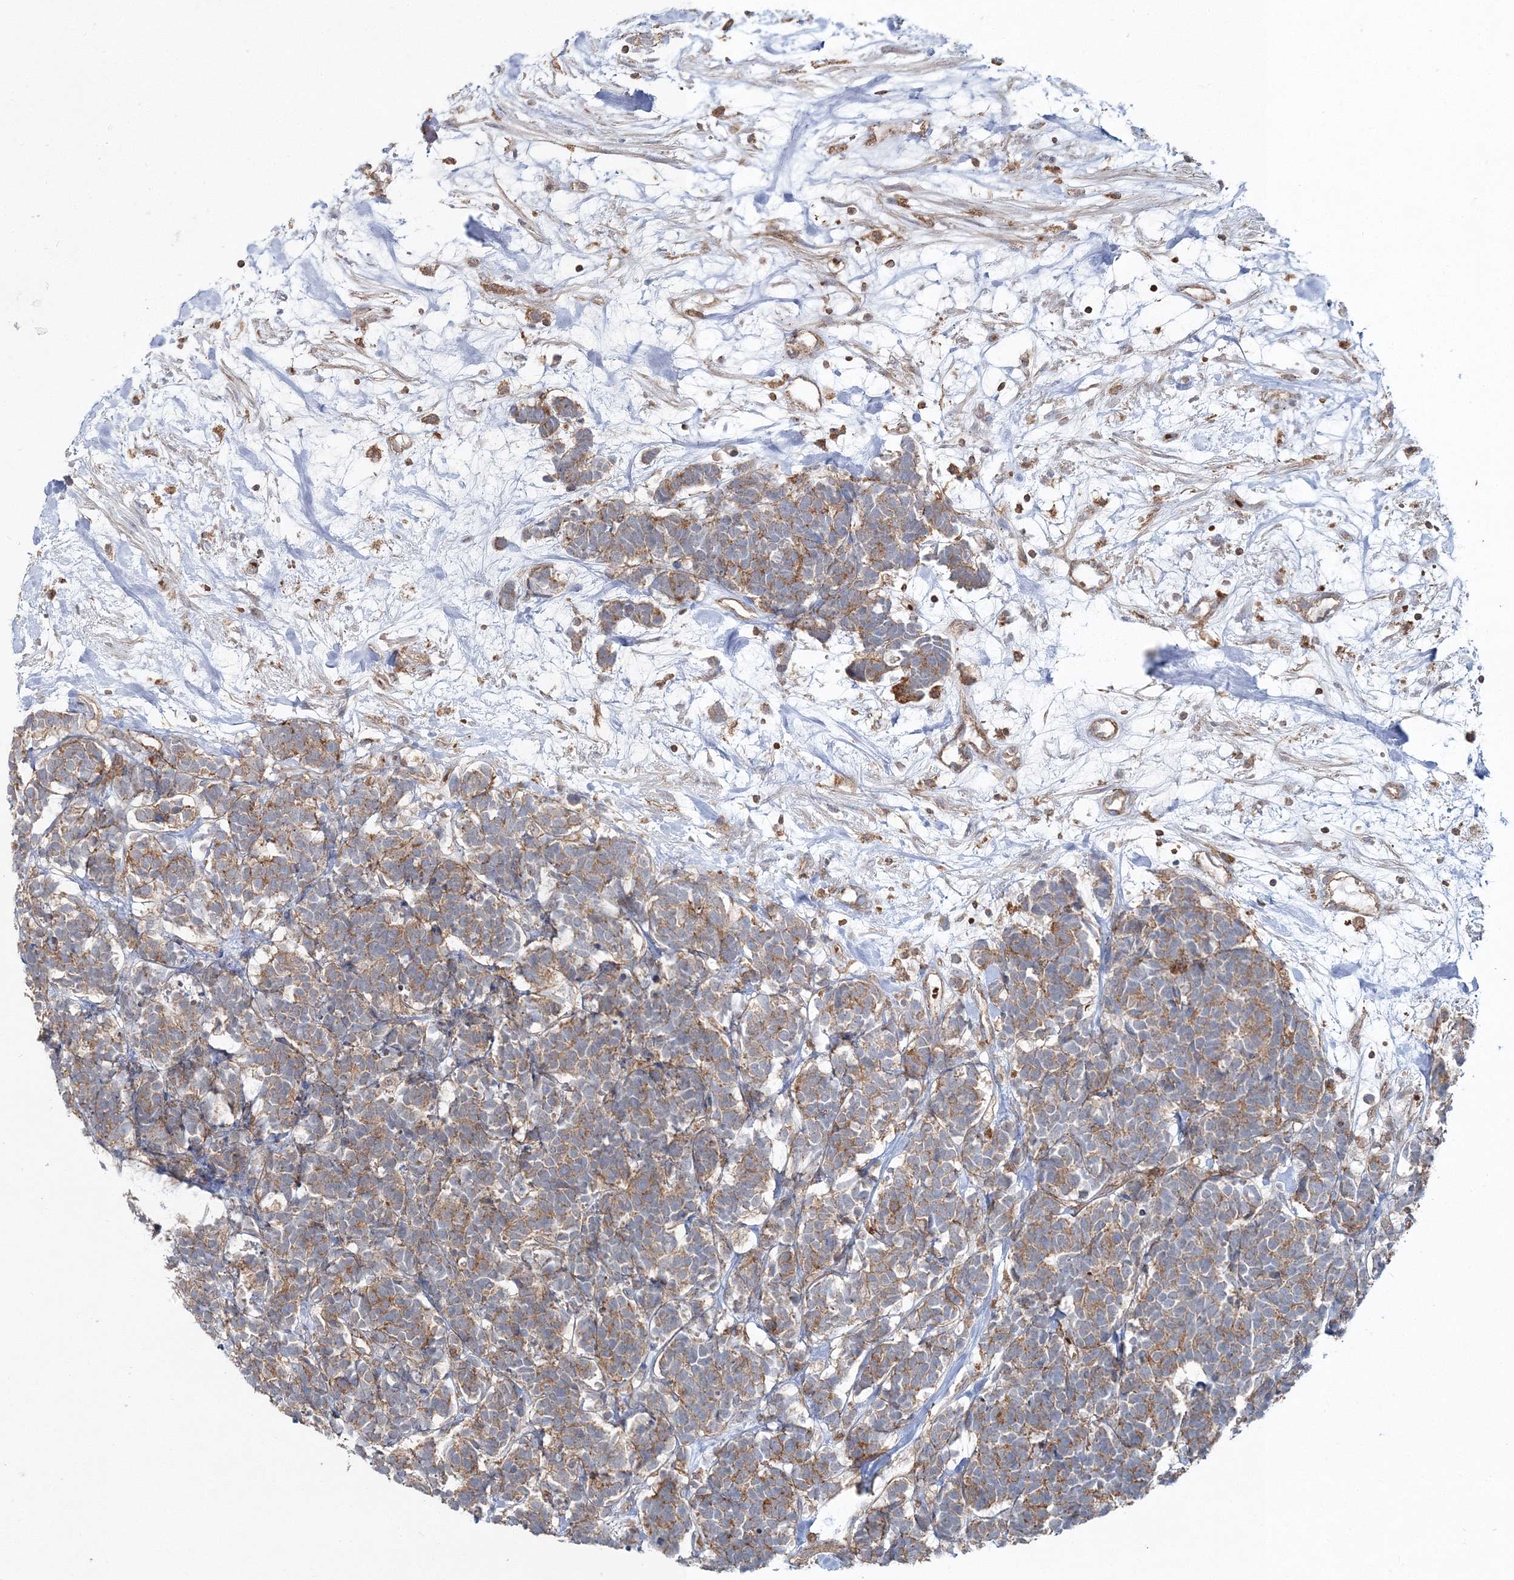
{"staining": {"intensity": "moderate", "quantity": ">75%", "location": "cytoplasmic/membranous"}, "tissue": "carcinoid", "cell_type": "Tumor cells", "image_type": "cancer", "snomed": [{"axis": "morphology", "description": "Carcinoma, NOS"}, {"axis": "morphology", "description": "Carcinoid, malignant, NOS"}, {"axis": "topography", "description": "Urinary bladder"}], "caption": "IHC staining of malignant carcinoid, which reveals medium levels of moderate cytoplasmic/membranous positivity in approximately >75% of tumor cells indicating moderate cytoplasmic/membranous protein staining. The staining was performed using DAB (brown) for protein detection and nuclei were counterstained in hematoxylin (blue).", "gene": "PCBD2", "patient": {"sex": "male", "age": 57}}